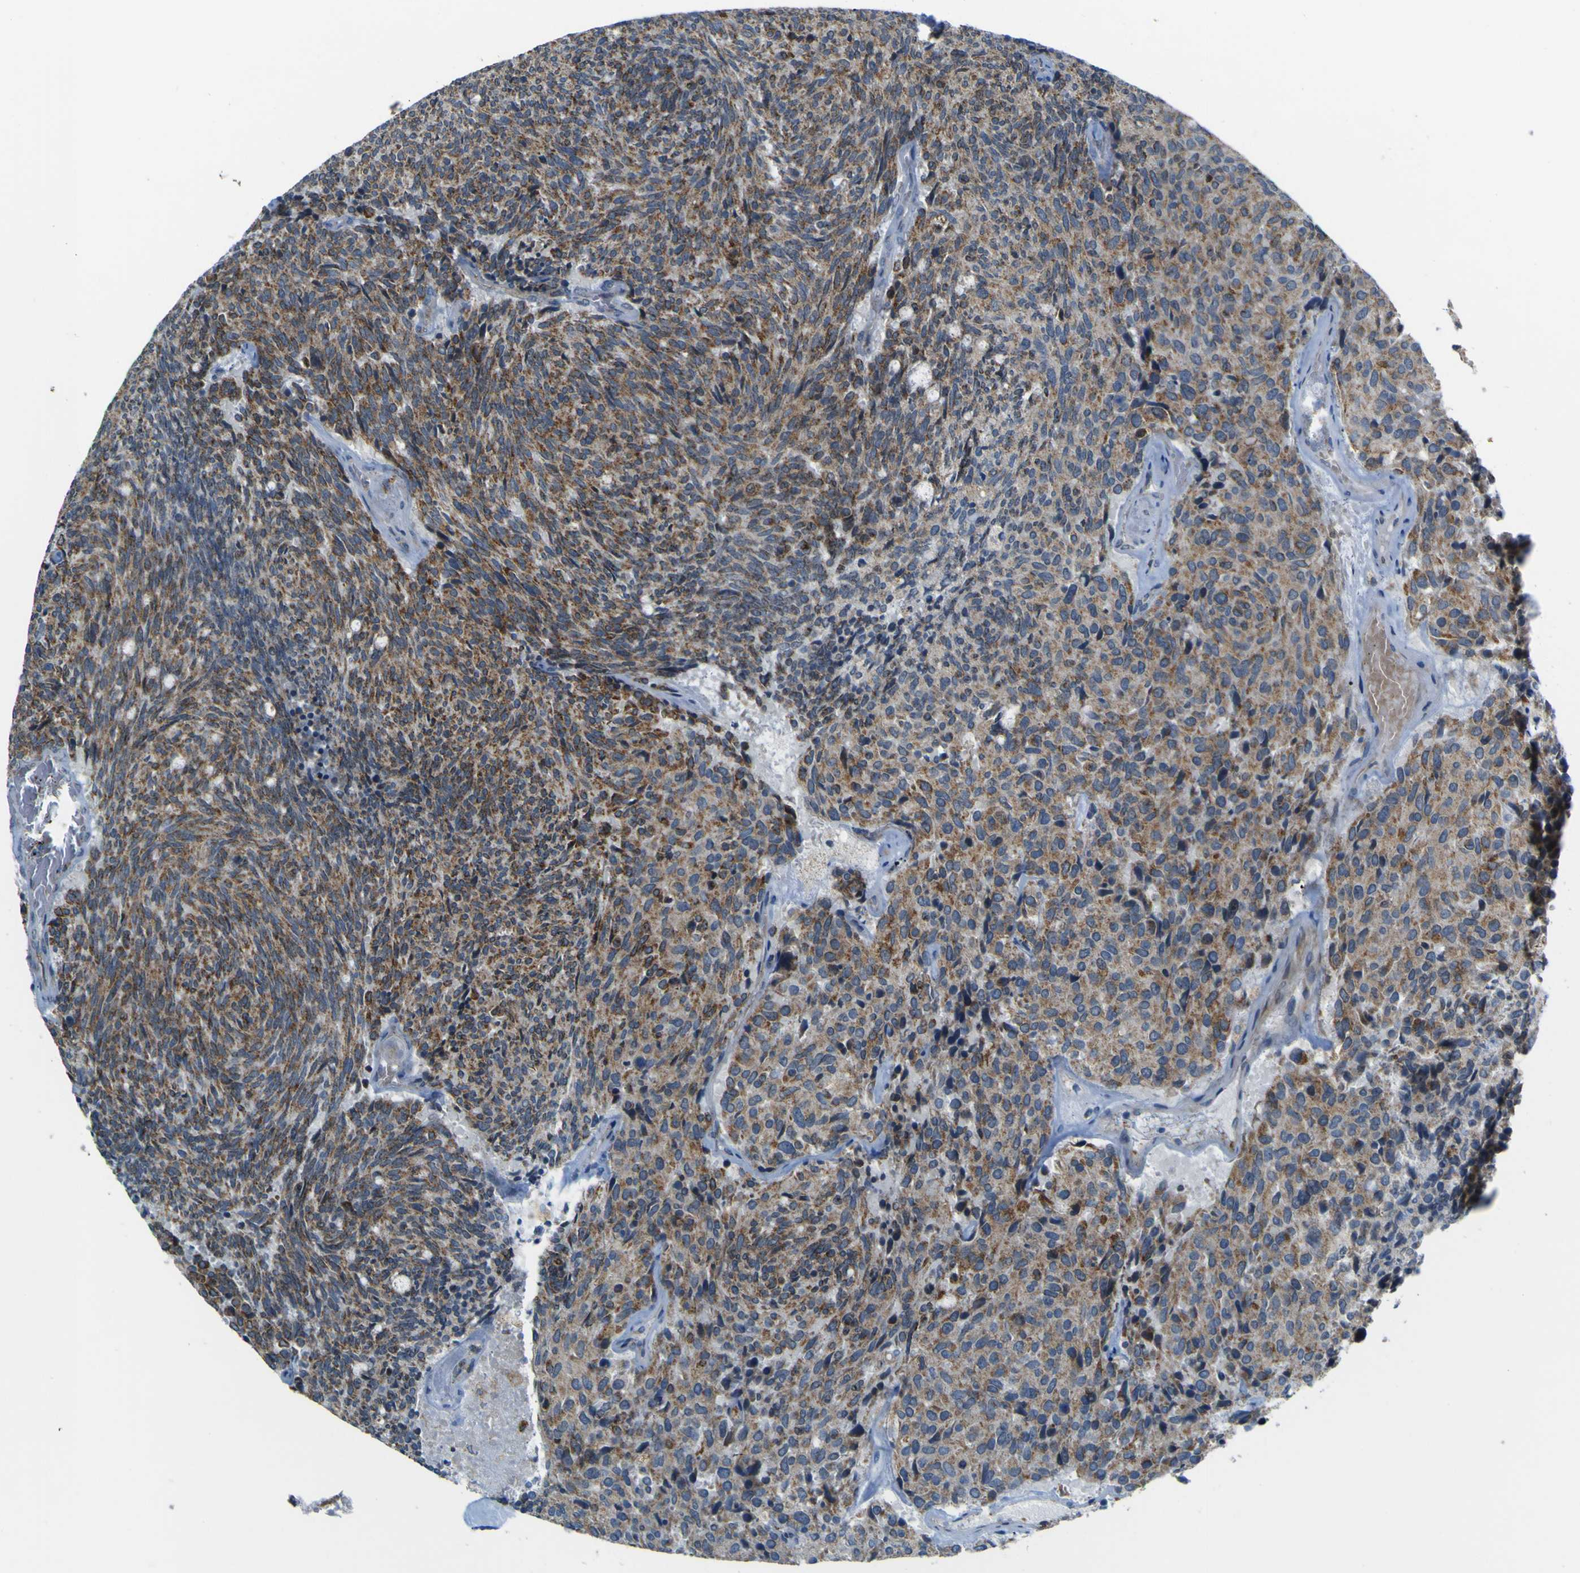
{"staining": {"intensity": "moderate", "quantity": ">75%", "location": "cytoplasmic/membranous"}, "tissue": "carcinoid", "cell_type": "Tumor cells", "image_type": "cancer", "snomed": [{"axis": "morphology", "description": "Carcinoid, malignant, NOS"}, {"axis": "topography", "description": "Pancreas"}], "caption": "Carcinoid (malignant) stained with a brown dye exhibits moderate cytoplasmic/membranous positive expression in approximately >75% of tumor cells.", "gene": "ACBD5", "patient": {"sex": "female", "age": 54}}